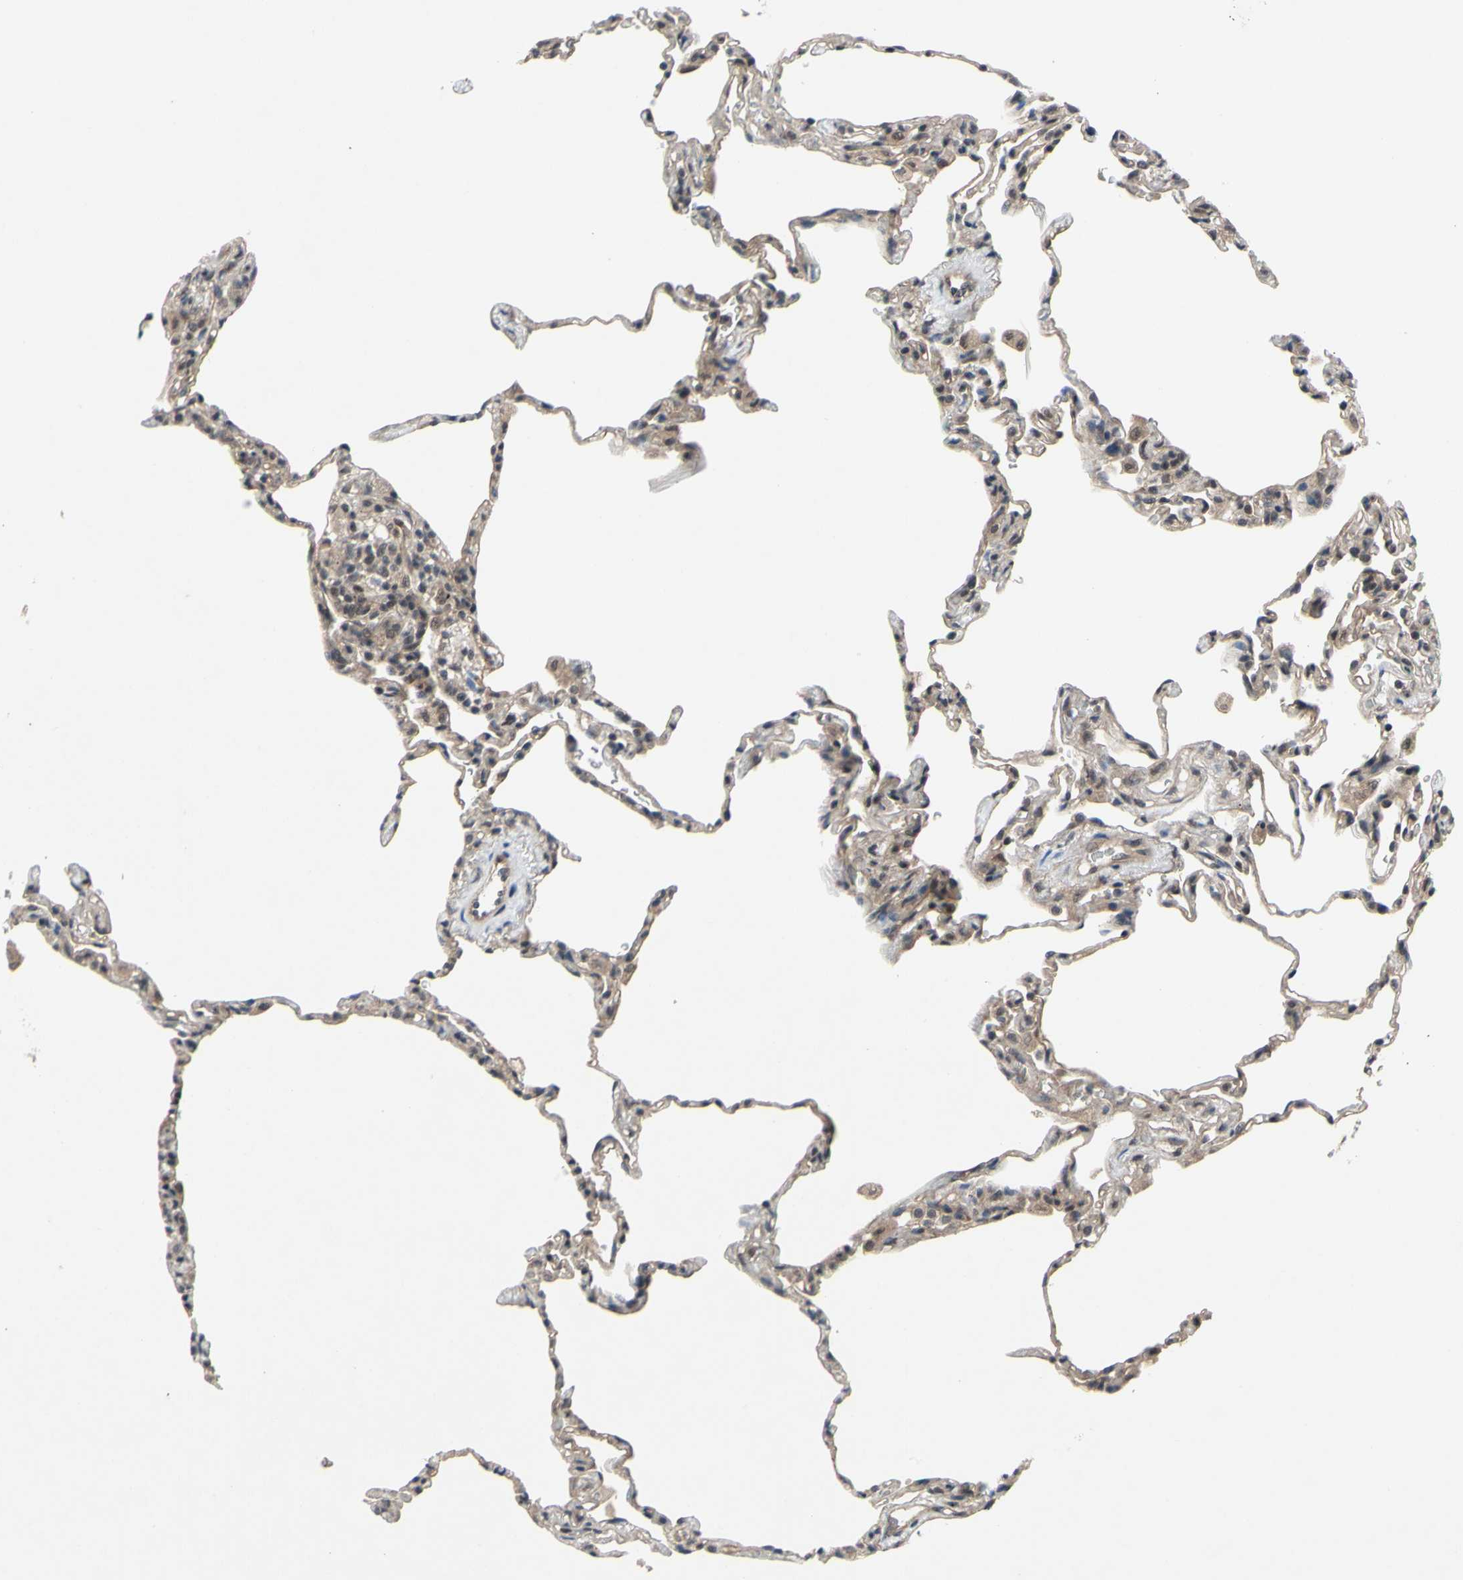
{"staining": {"intensity": "weak", "quantity": ">75%", "location": "cytoplasmic/membranous"}, "tissue": "lung", "cell_type": "Alveolar cells", "image_type": "normal", "snomed": [{"axis": "morphology", "description": "Normal tissue, NOS"}, {"axis": "topography", "description": "Lung"}], "caption": "High-magnification brightfield microscopy of benign lung stained with DAB (brown) and counterstained with hematoxylin (blue). alveolar cells exhibit weak cytoplasmic/membranous expression is identified in approximately>75% of cells. The protein is stained brown, and the nuclei are stained in blue (DAB IHC with brightfield microscopy, high magnification).", "gene": "TRDMT1", "patient": {"sex": "male", "age": 59}}